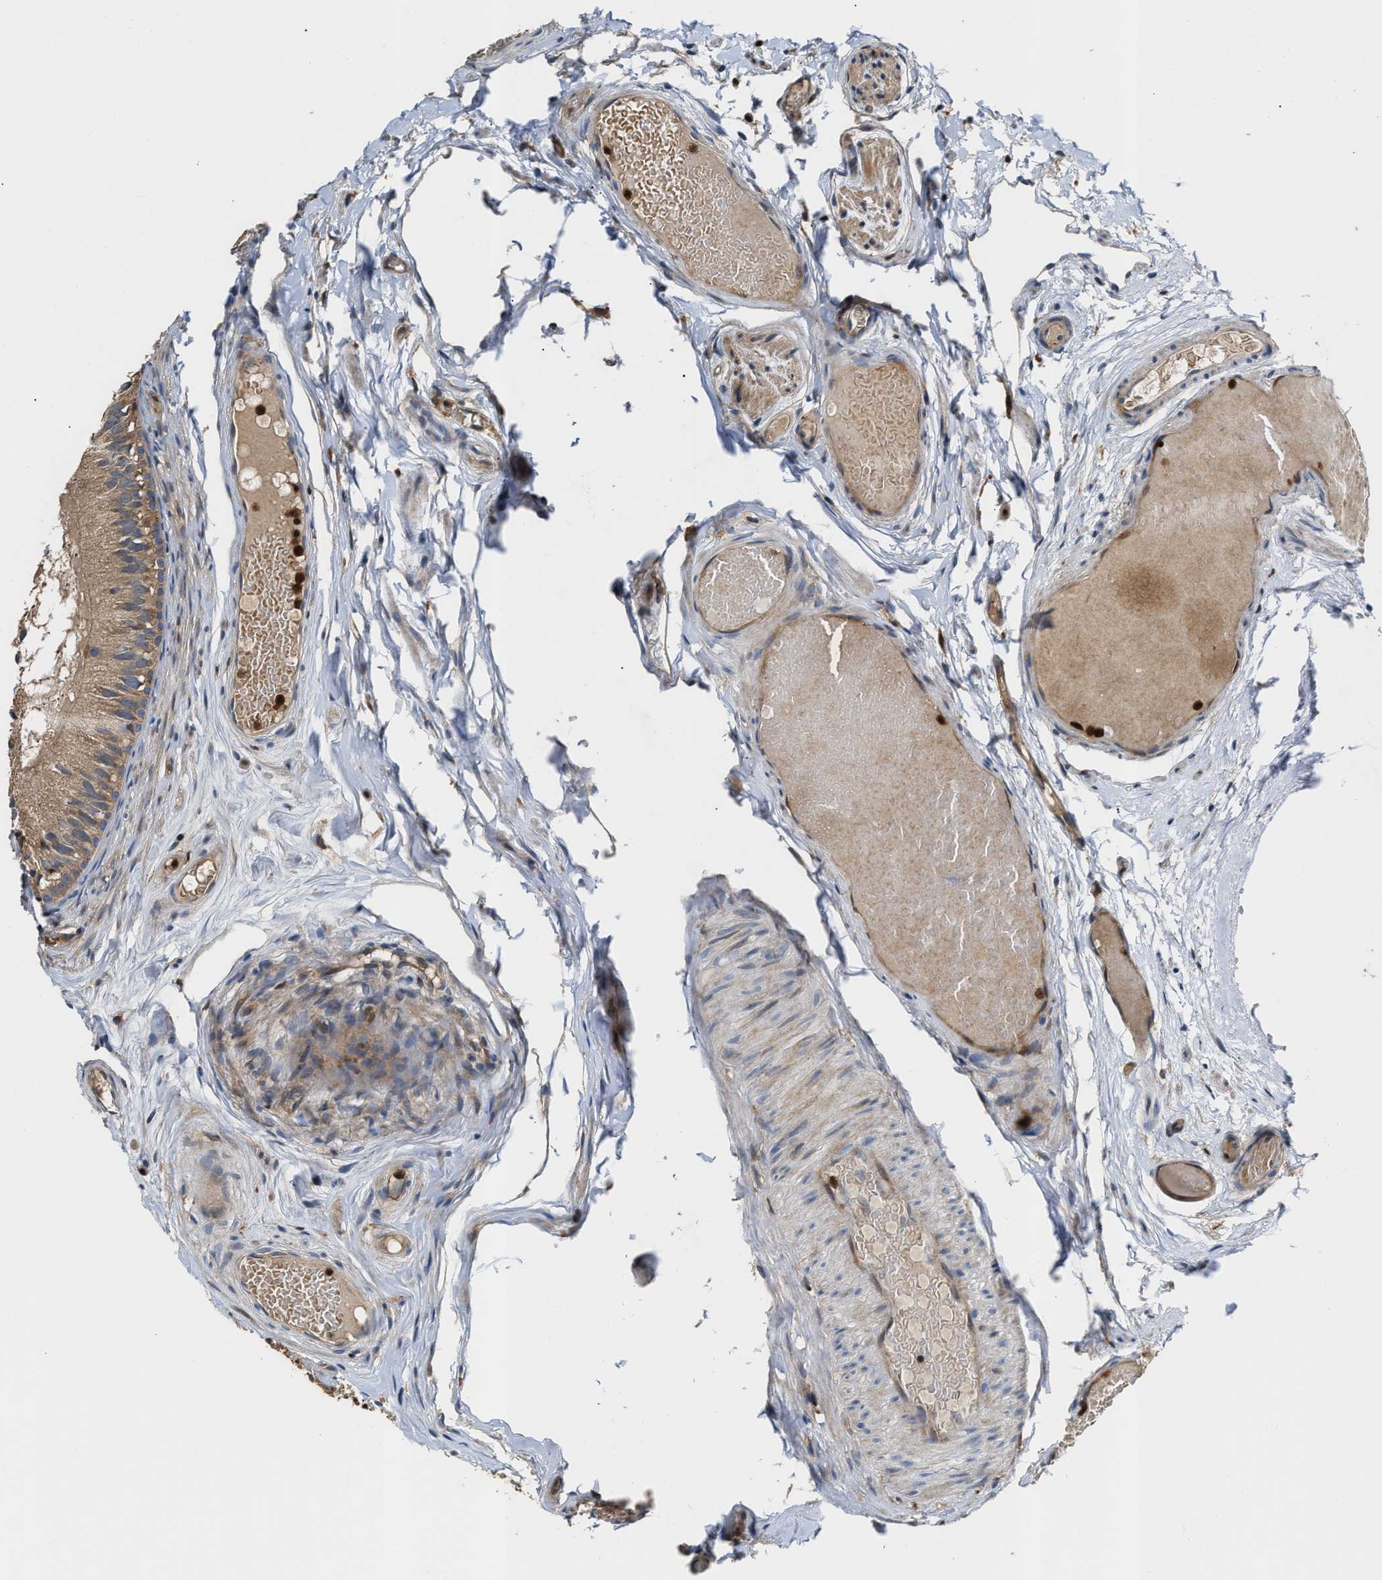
{"staining": {"intensity": "weak", "quantity": ">75%", "location": "cytoplasmic/membranous"}, "tissue": "epididymis", "cell_type": "Glandular cells", "image_type": "normal", "snomed": [{"axis": "morphology", "description": "Normal tissue, NOS"}, {"axis": "topography", "description": "Epididymis"}], "caption": "Normal epididymis displays weak cytoplasmic/membranous expression in approximately >75% of glandular cells, visualized by immunohistochemistry. (brown staining indicates protein expression, while blue staining denotes nuclei).", "gene": "OSTF1", "patient": {"sex": "male", "age": 46}}